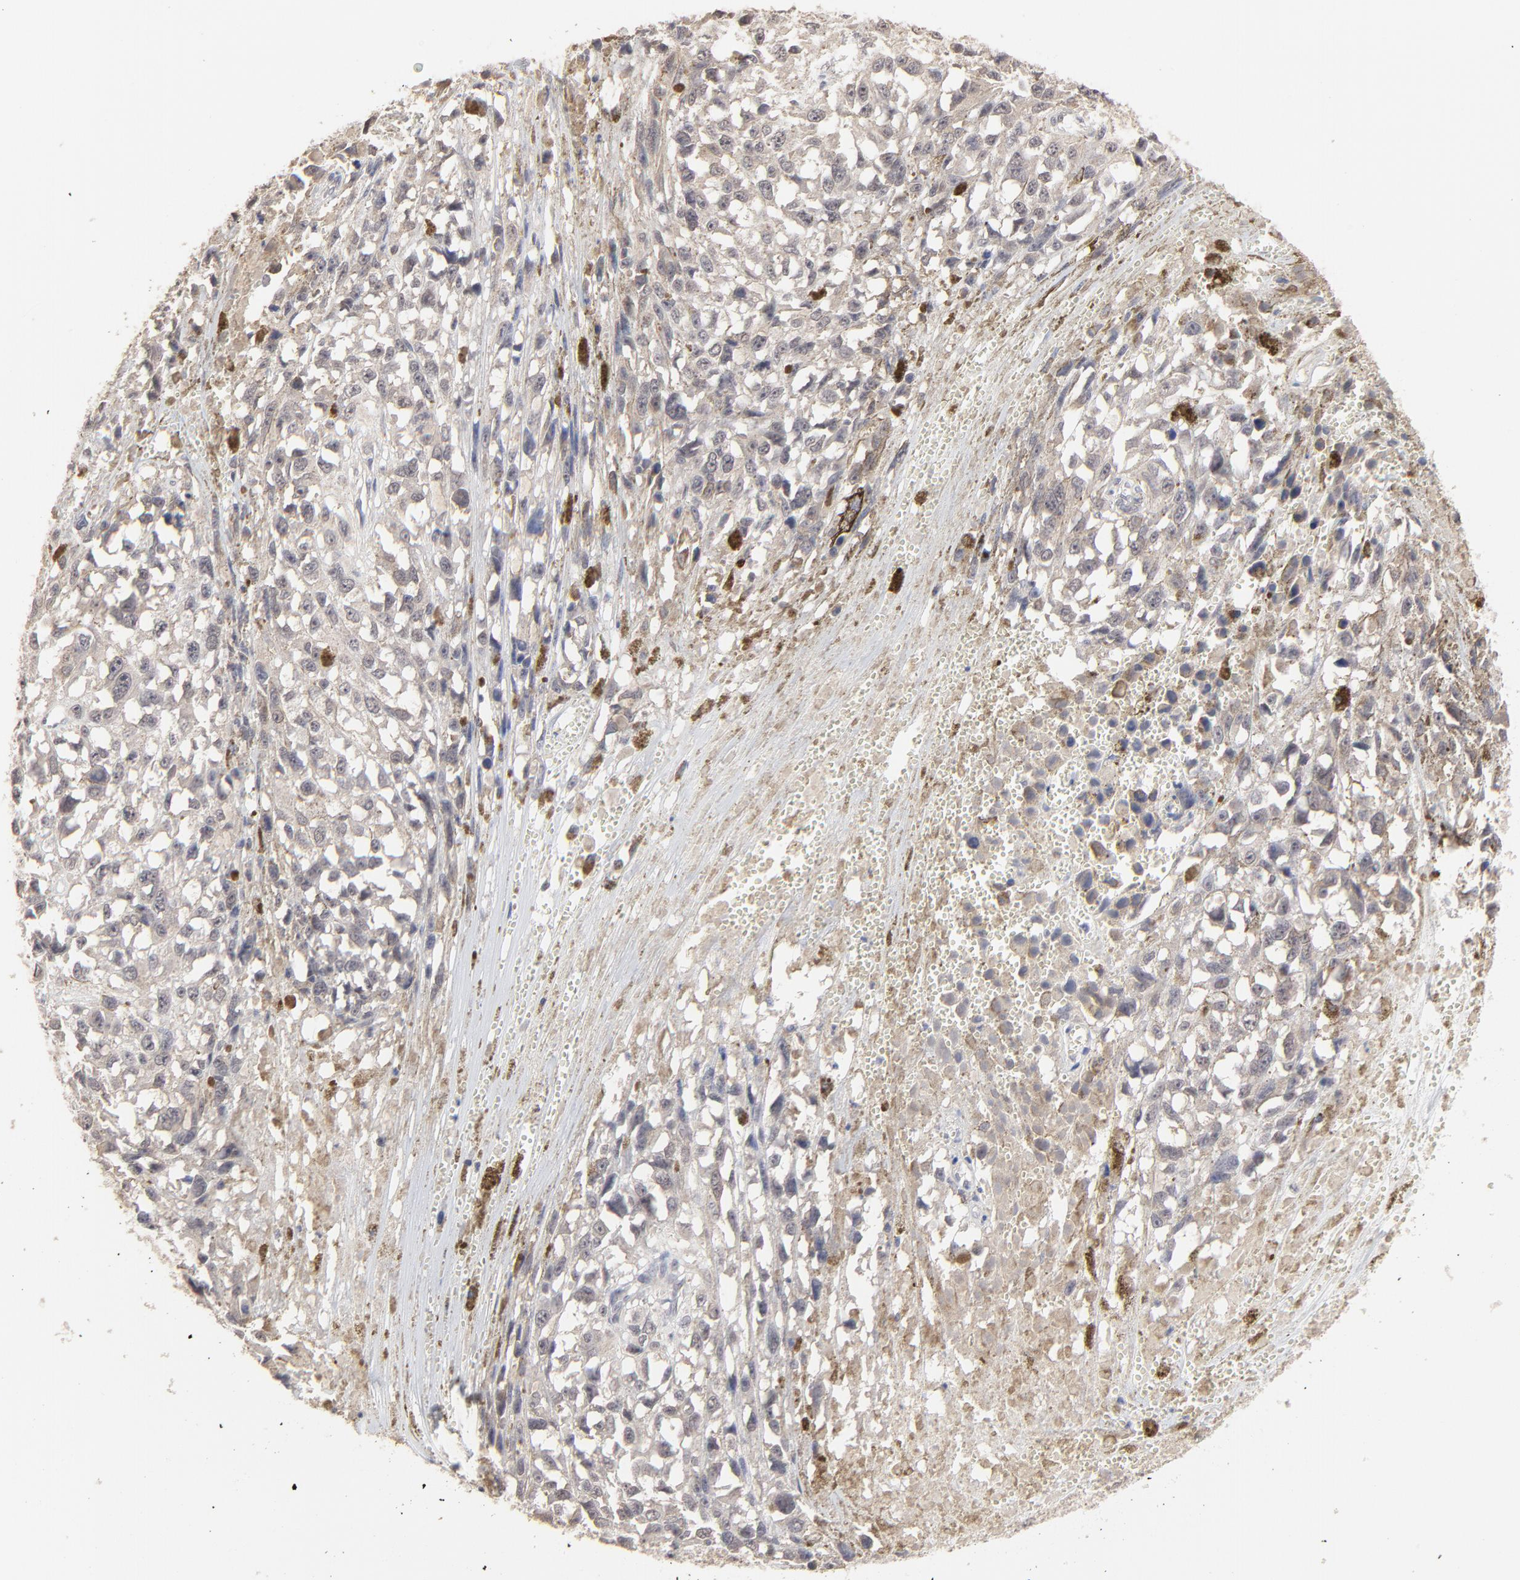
{"staining": {"intensity": "weak", "quantity": ">75%", "location": "cytoplasmic/membranous"}, "tissue": "melanoma", "cell_type": "Tumor cells", "image_type": "cancer", "snomed": [{"axis": "morphology", "description": "Malignant melanoma, Metastatic site"}, {"axis": "topography", "description": "Lymph node"}], "caption": "Human melanoma stained for a protein (brown) reveals weak cytoplasmic/membranous positive positivity in about >75% of tumor cells.", "gene": "FAM199X", "patient": {"sex": "male", "age": 59}}